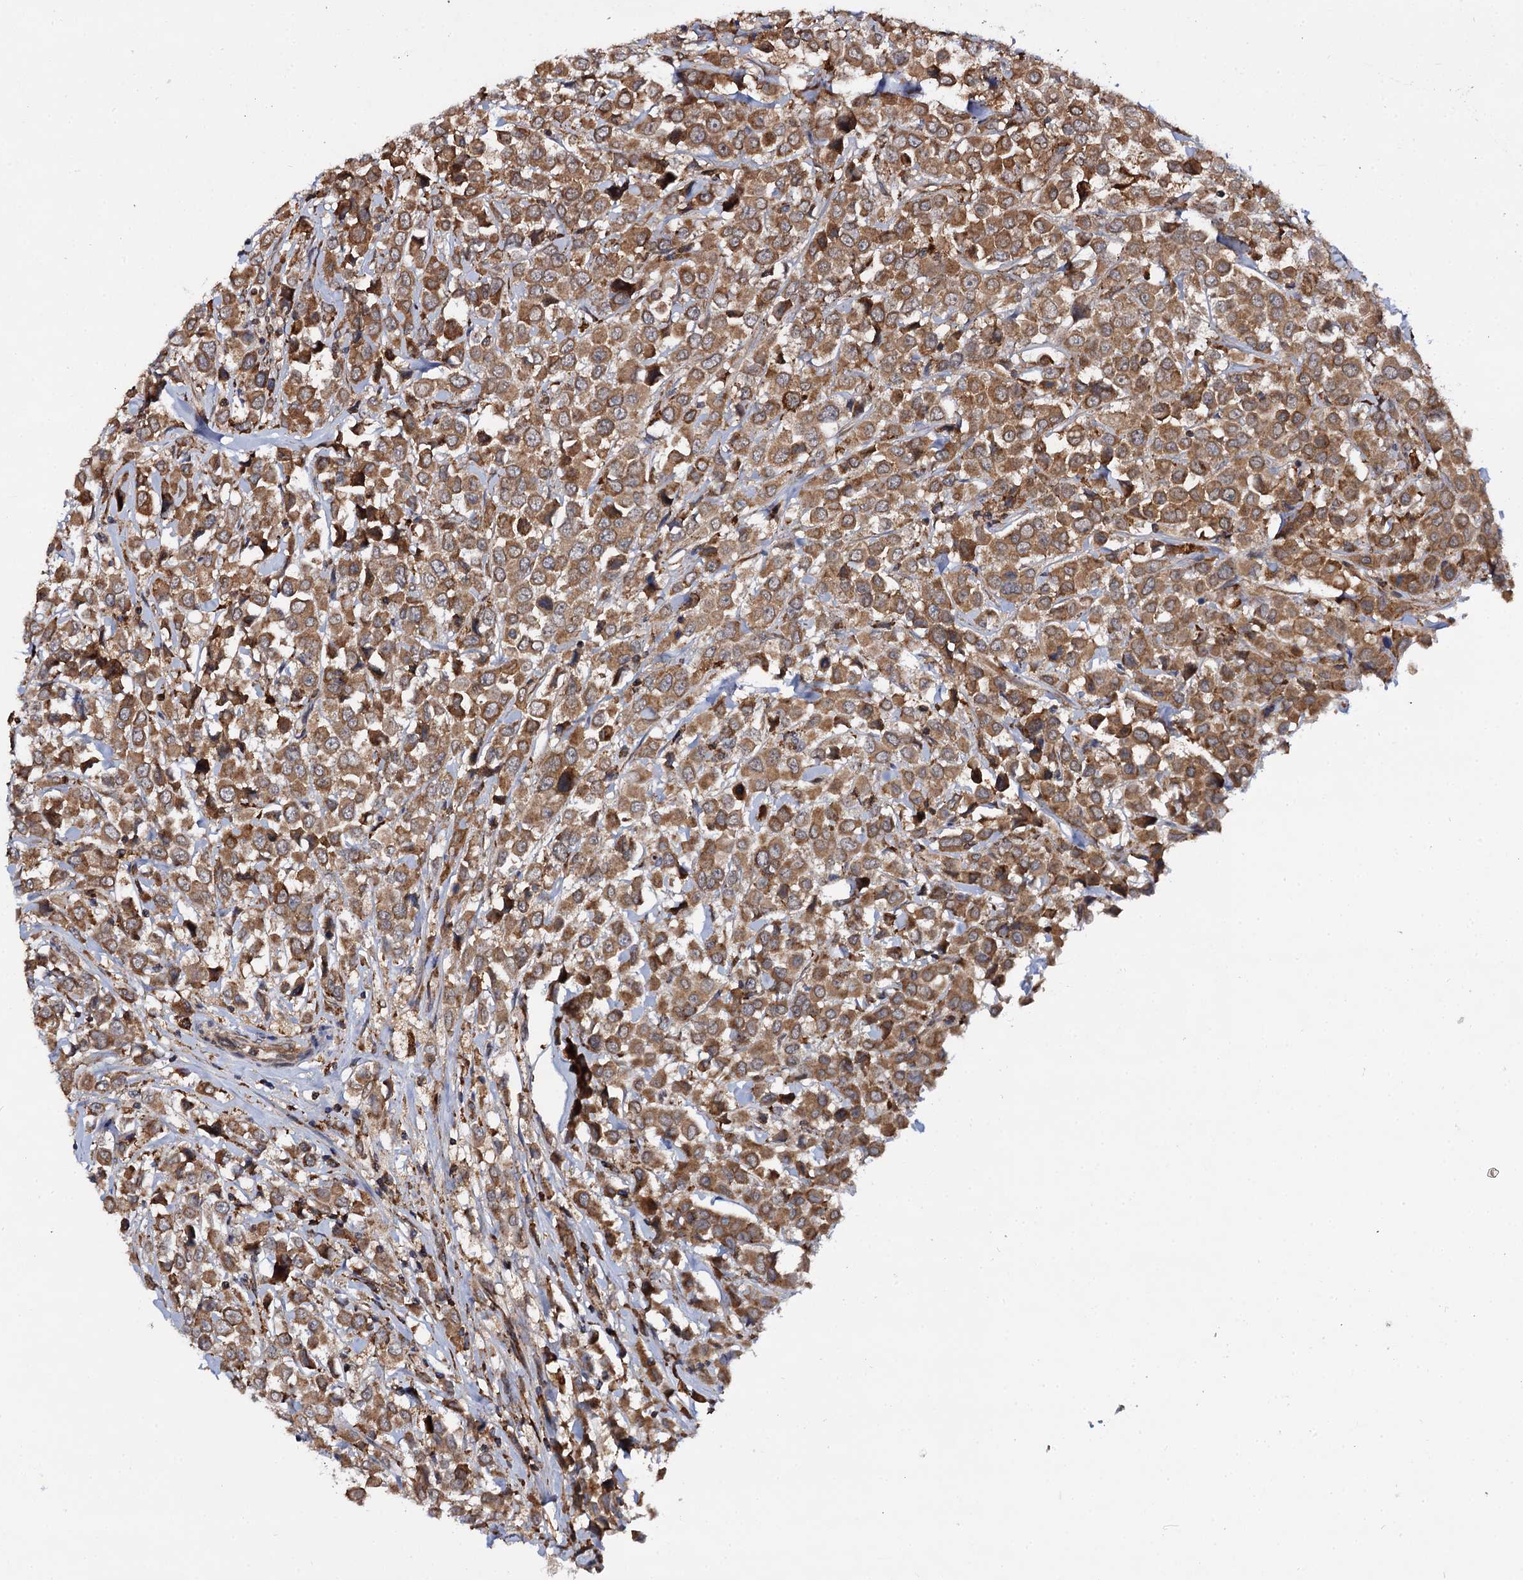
{"staining": {"intensity": "moderate", "quantity": ">75%", "location": "cytoplasmic/membranous"}, "tissue": "breast cancer", "cell_type": "Tumor cells", "image_type": "cancer", "snomed": [{"axis": "morphology", "description": "Duct carcinoma"}, {"axis": "topography", "description": "Breast"}], "caption": "This histopathology image reveals immunohistochemistry staining of human breast cancer (invasive ductal carcinoma), with medium moderate cytoplasmic/membranous staining in about >75% of tumor cells.", "gene": "UFM1", "patient": {"sex": "female", "age": 61}}